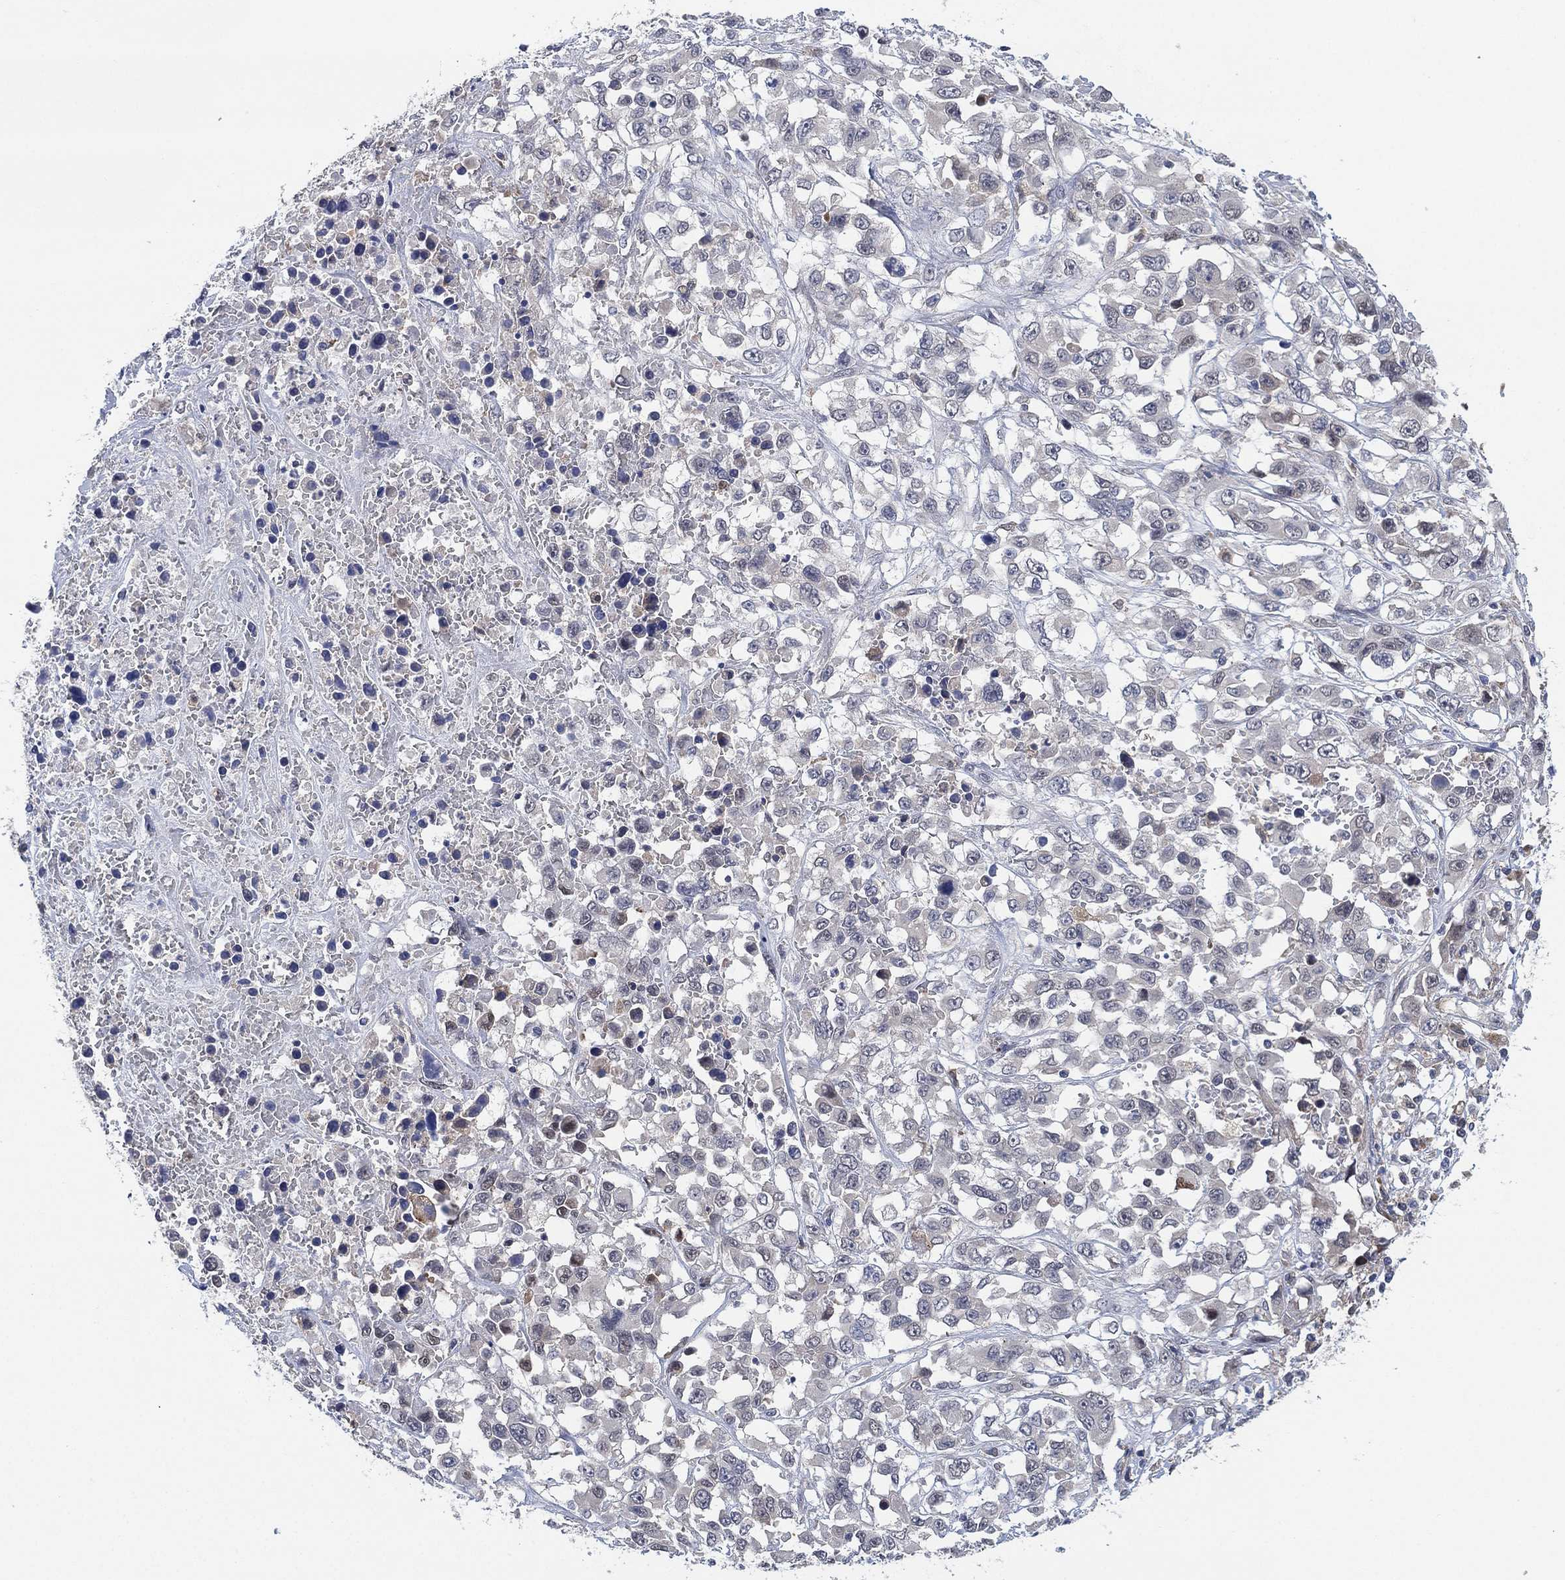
{"staining": {"intensity": "negative", "quantity": "none", "location": "none"}, "tissue": "liver cancer", "cell_type": "Tumor cells", "image_type": "cancer", "snomed": [{"axis": "morphology", "description": "Adenocarcinoma, NOS"}, {"axis": "morphology", "description": "Cholangiocarcinoma"}, {"axis": "topography", "description": "Liver"}], "caption": "This is an immunohistochemistry (IHC) micrograph of liver cholangiocarcinoma. There is no positivity in tumor cells.", "gene": "FES", "patient": {"sex": "male", "age": 64}}